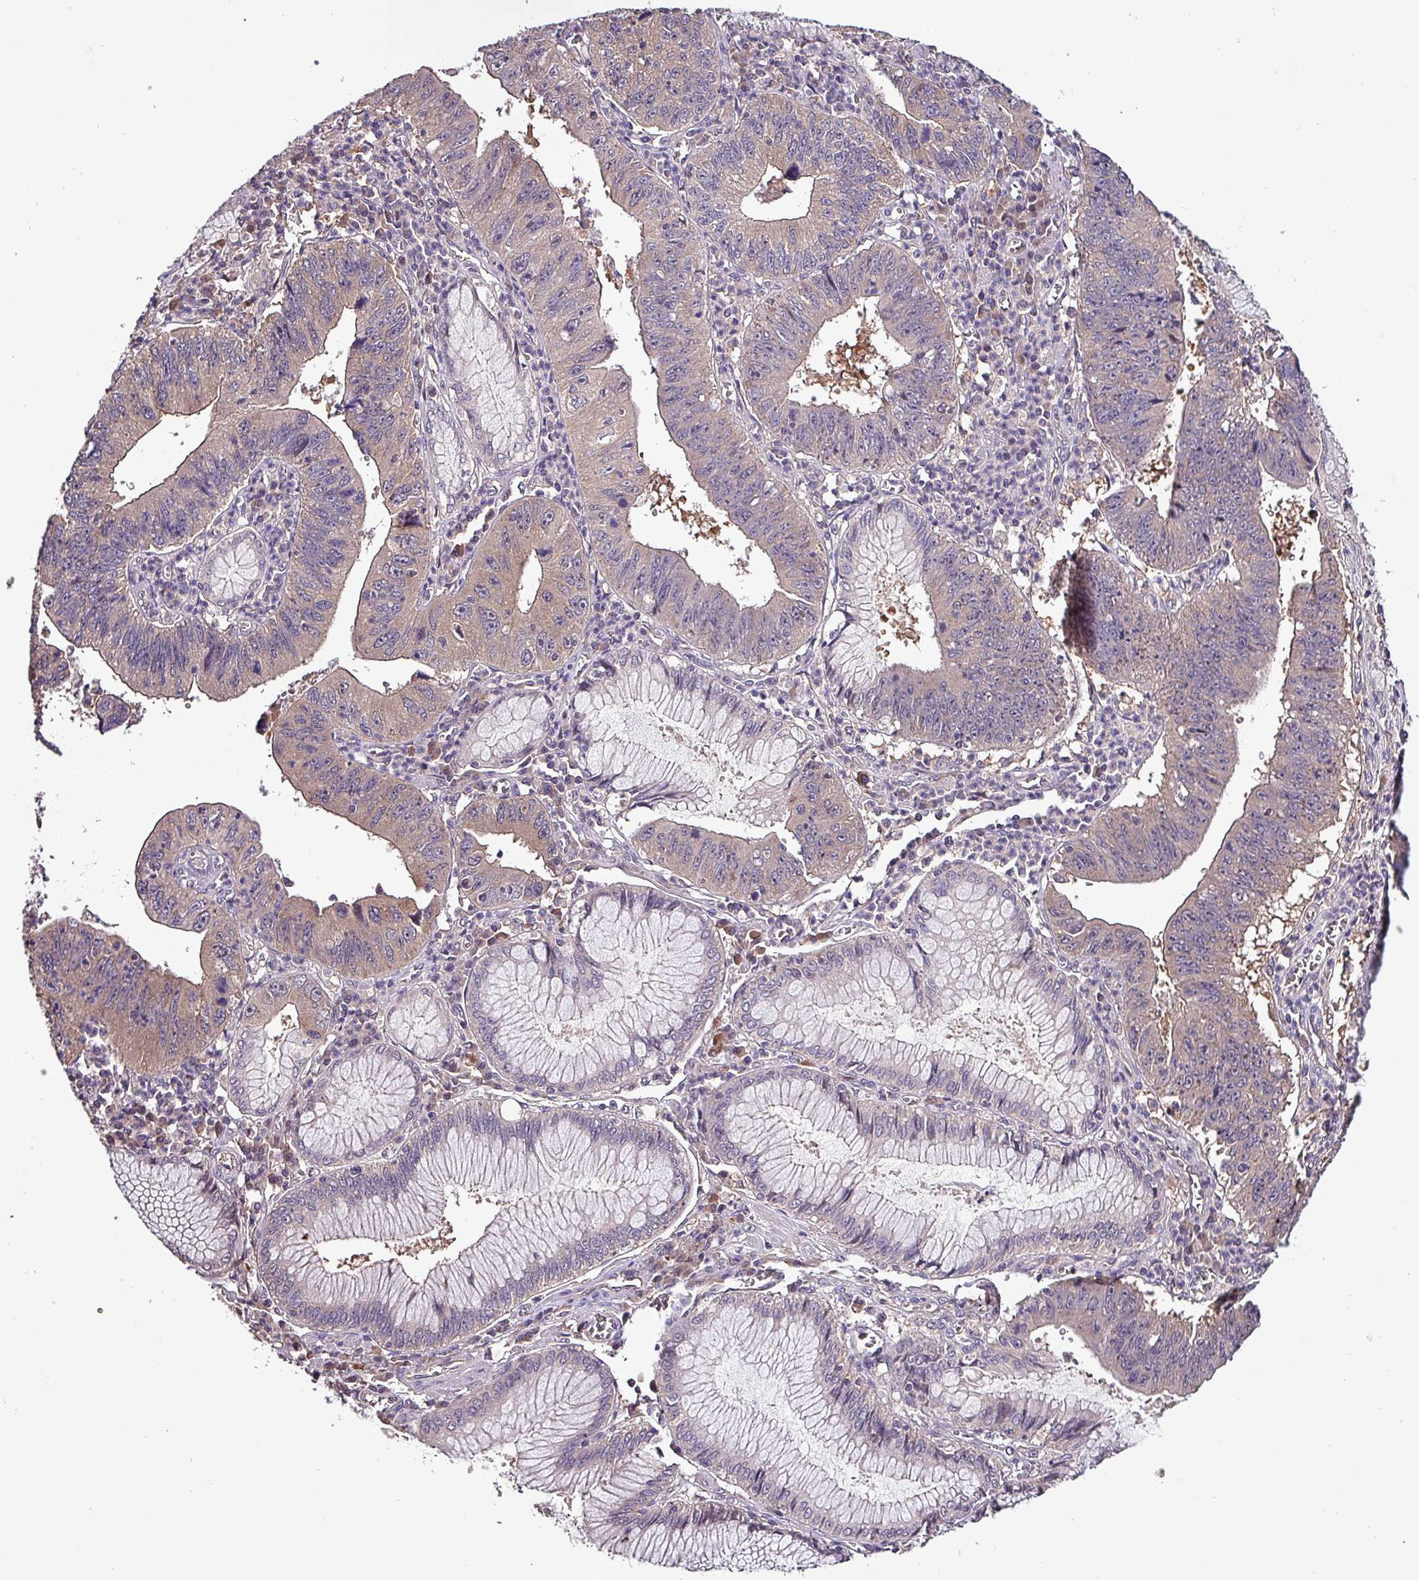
{"staining": {"intensity": "moderate", "quantity": "<25%", "location": "cytoplasmic/membranous"}, "tissue": "stomach cancer", "cell_type": "Tumor cells", "image_type": "cancer", "snomed": [{"axis": "morphology", "description": "Adenocarcinoma, NOS"}, {"axis": "topography", "description": "Stomach"}], "caption": "The histopathology image exhibits staining of stomach cancer, revealing moderate cytoplasmic/membranous protein positivity (brown color) within tumor cells. (Stains: DAB in brown, nuclei in blue, Microscopy: brightfield microscopy at high magnification).", "gene": "PAFAH1B2", "patient": {"sex": "male", "age": 59}}